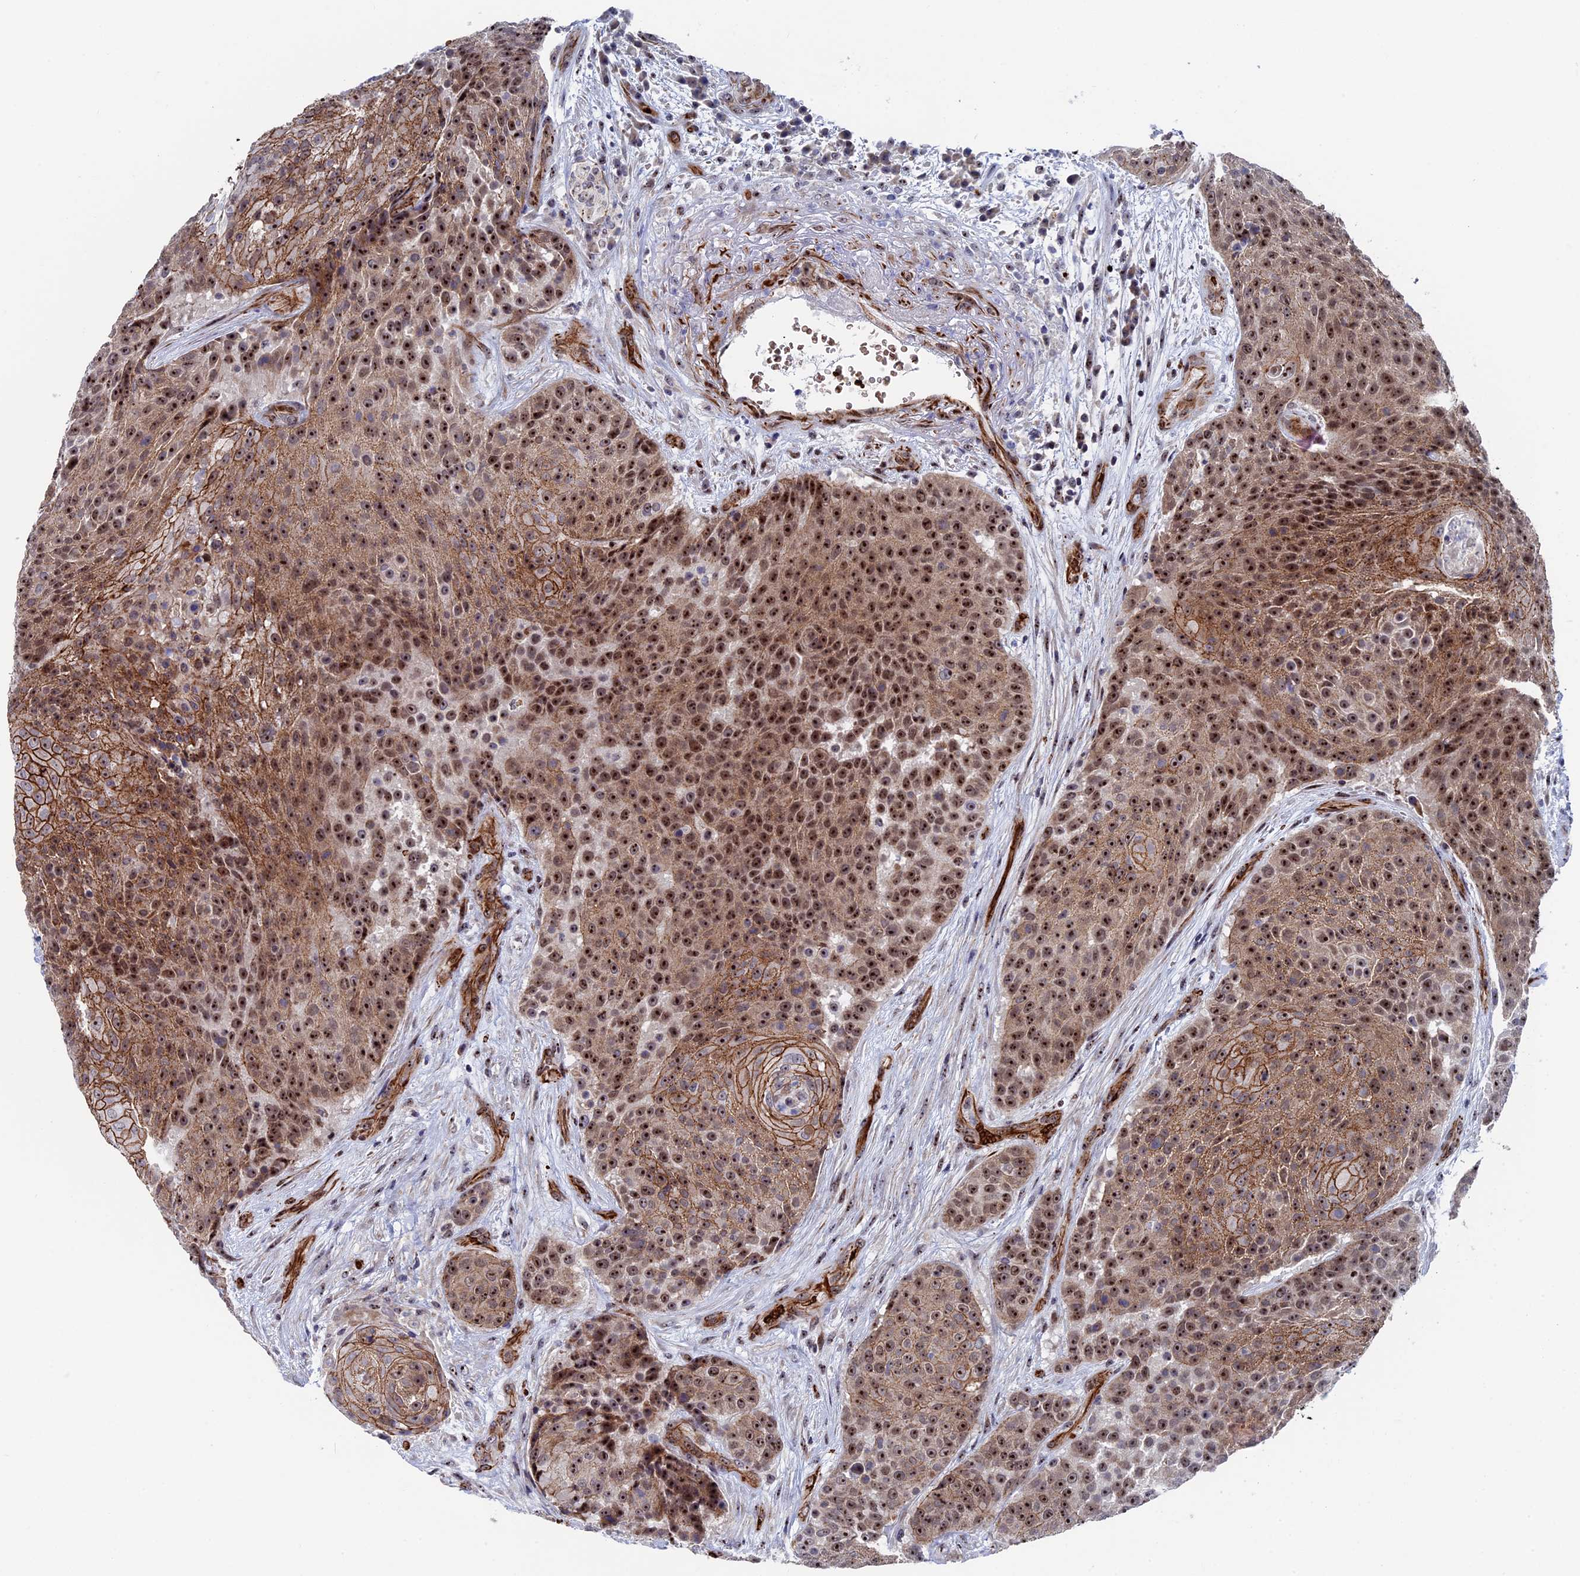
{"staining": {"intensity": "strong", "quantity": ">75%", "location": "cytoplasmic/membranous,nuclear"}, "tissue": "urothelial cancer", "cell_type": "Tumor cells", "image_type": "cancer", "snomed": [{"axis": "morphology", "description": "Urothelial carcinoma, High grade"}, {"axis": "topography", "description": "Urinary bladder"}], "caption": "Immunohistochemistry (DAB (3,3'-diaminobenzidine)) staining of human urothelial cancer demonstrates strong cytoplasmic/membranous and nuclear protein staining in approximately >75% of tumor cells. The staining was performed using DAB (3,3'-diaminobenzidine) to visualize the protein expression in brown, while the nuclei were stained in blue with hematoxylin (Magnification: 20x).", "gene": "EXOSC9", "patient": {"sex": "female", "age": 63}}